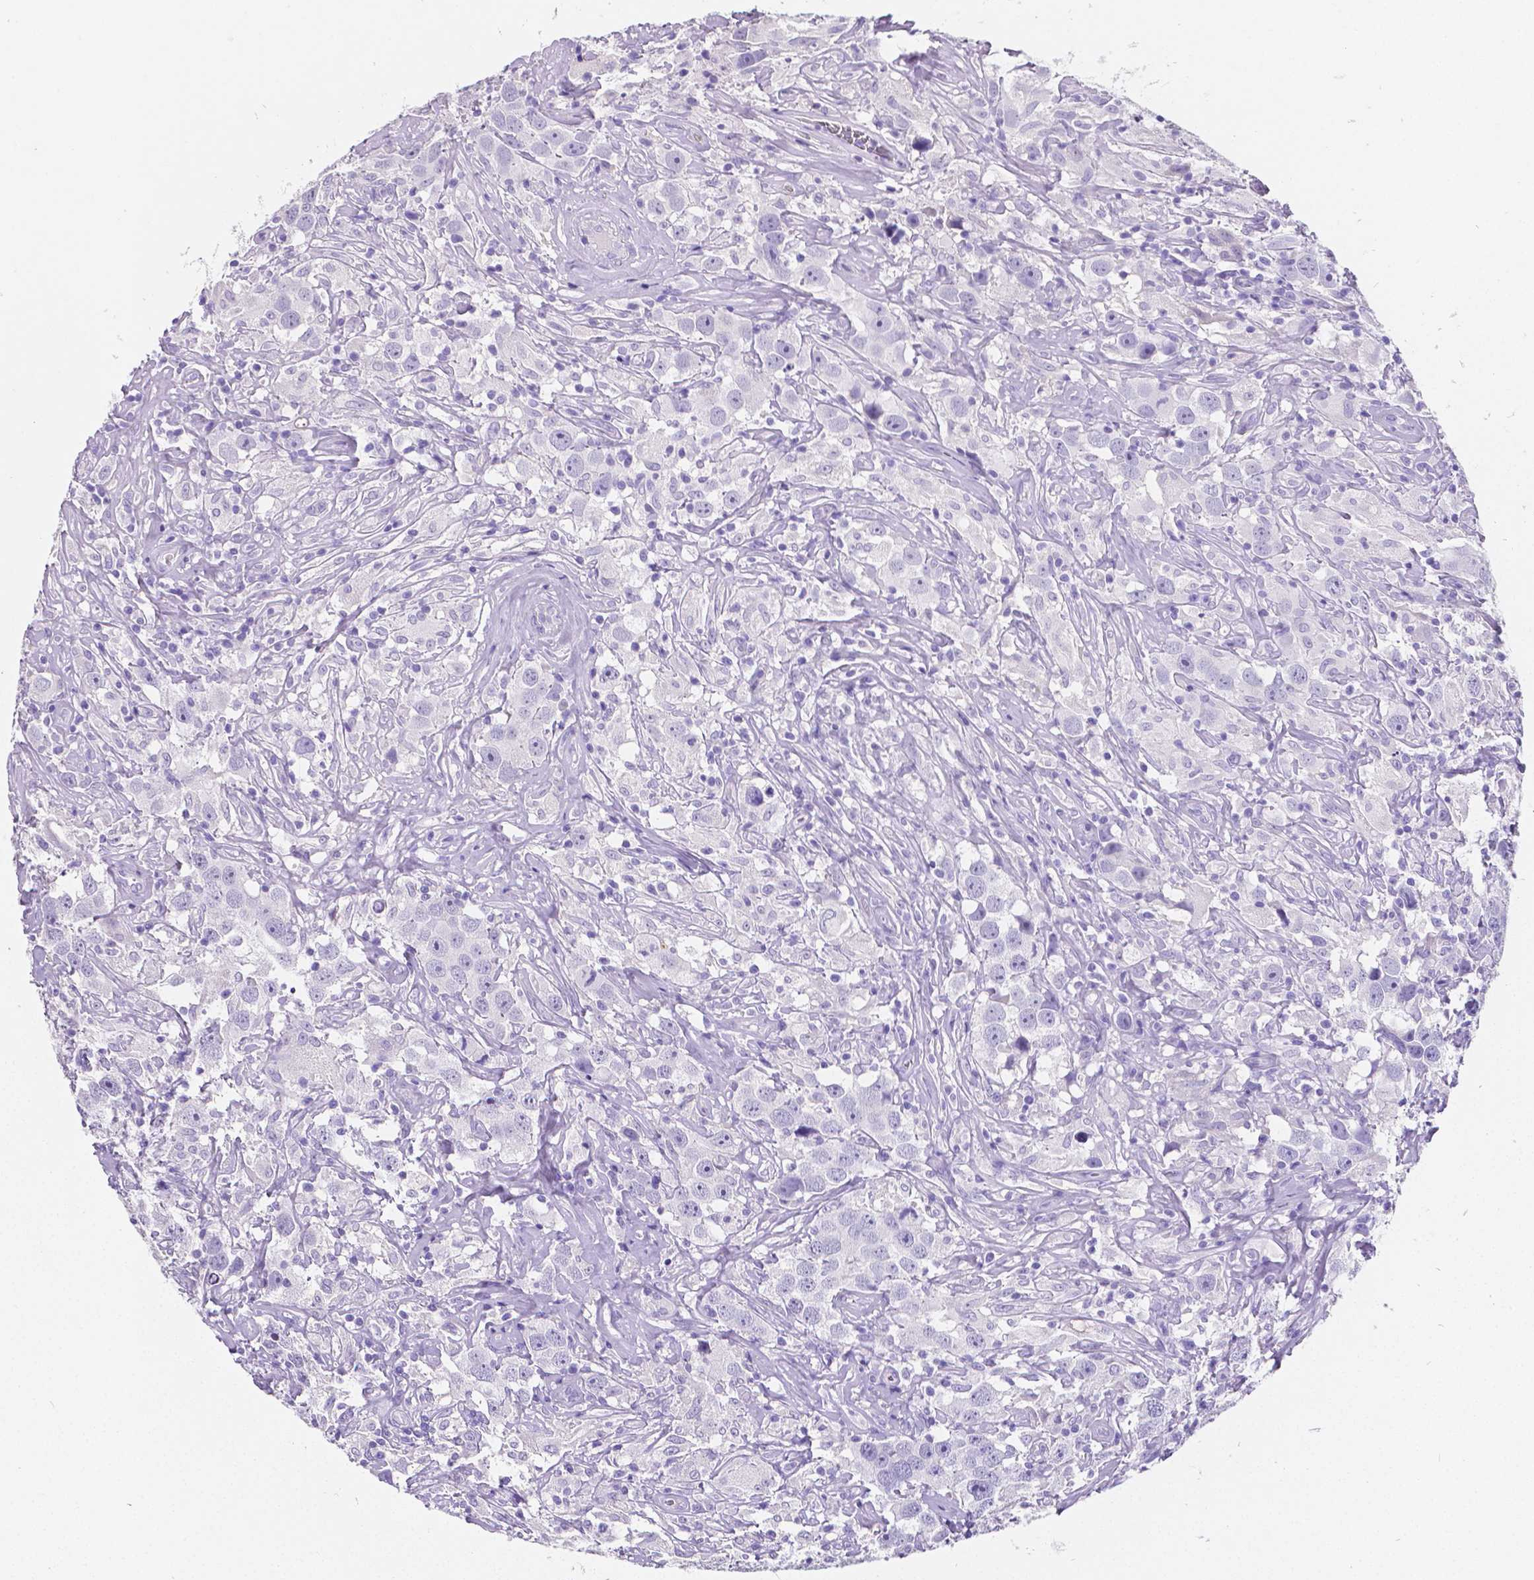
{"staining": {"intensity": "negative", "quantity": "none", "location": "none"}, "tissue": "testis cancer", "cell_type": "Tumor cells", "image_type": "cancer", "snomed": [{"axis": "morphology", "description": "Seminoma, NOS"}, {"axis": "topography", "description": "Testis"}], "caption": "IHC micrograph of neoplastic tissue: testis cancer stained with DAB (3,3'-diaminobenzidine) shows no significant protein positivity in tumor cells.", "gene": "SATB2", "patient": {"sex": "male", "age": 49}}